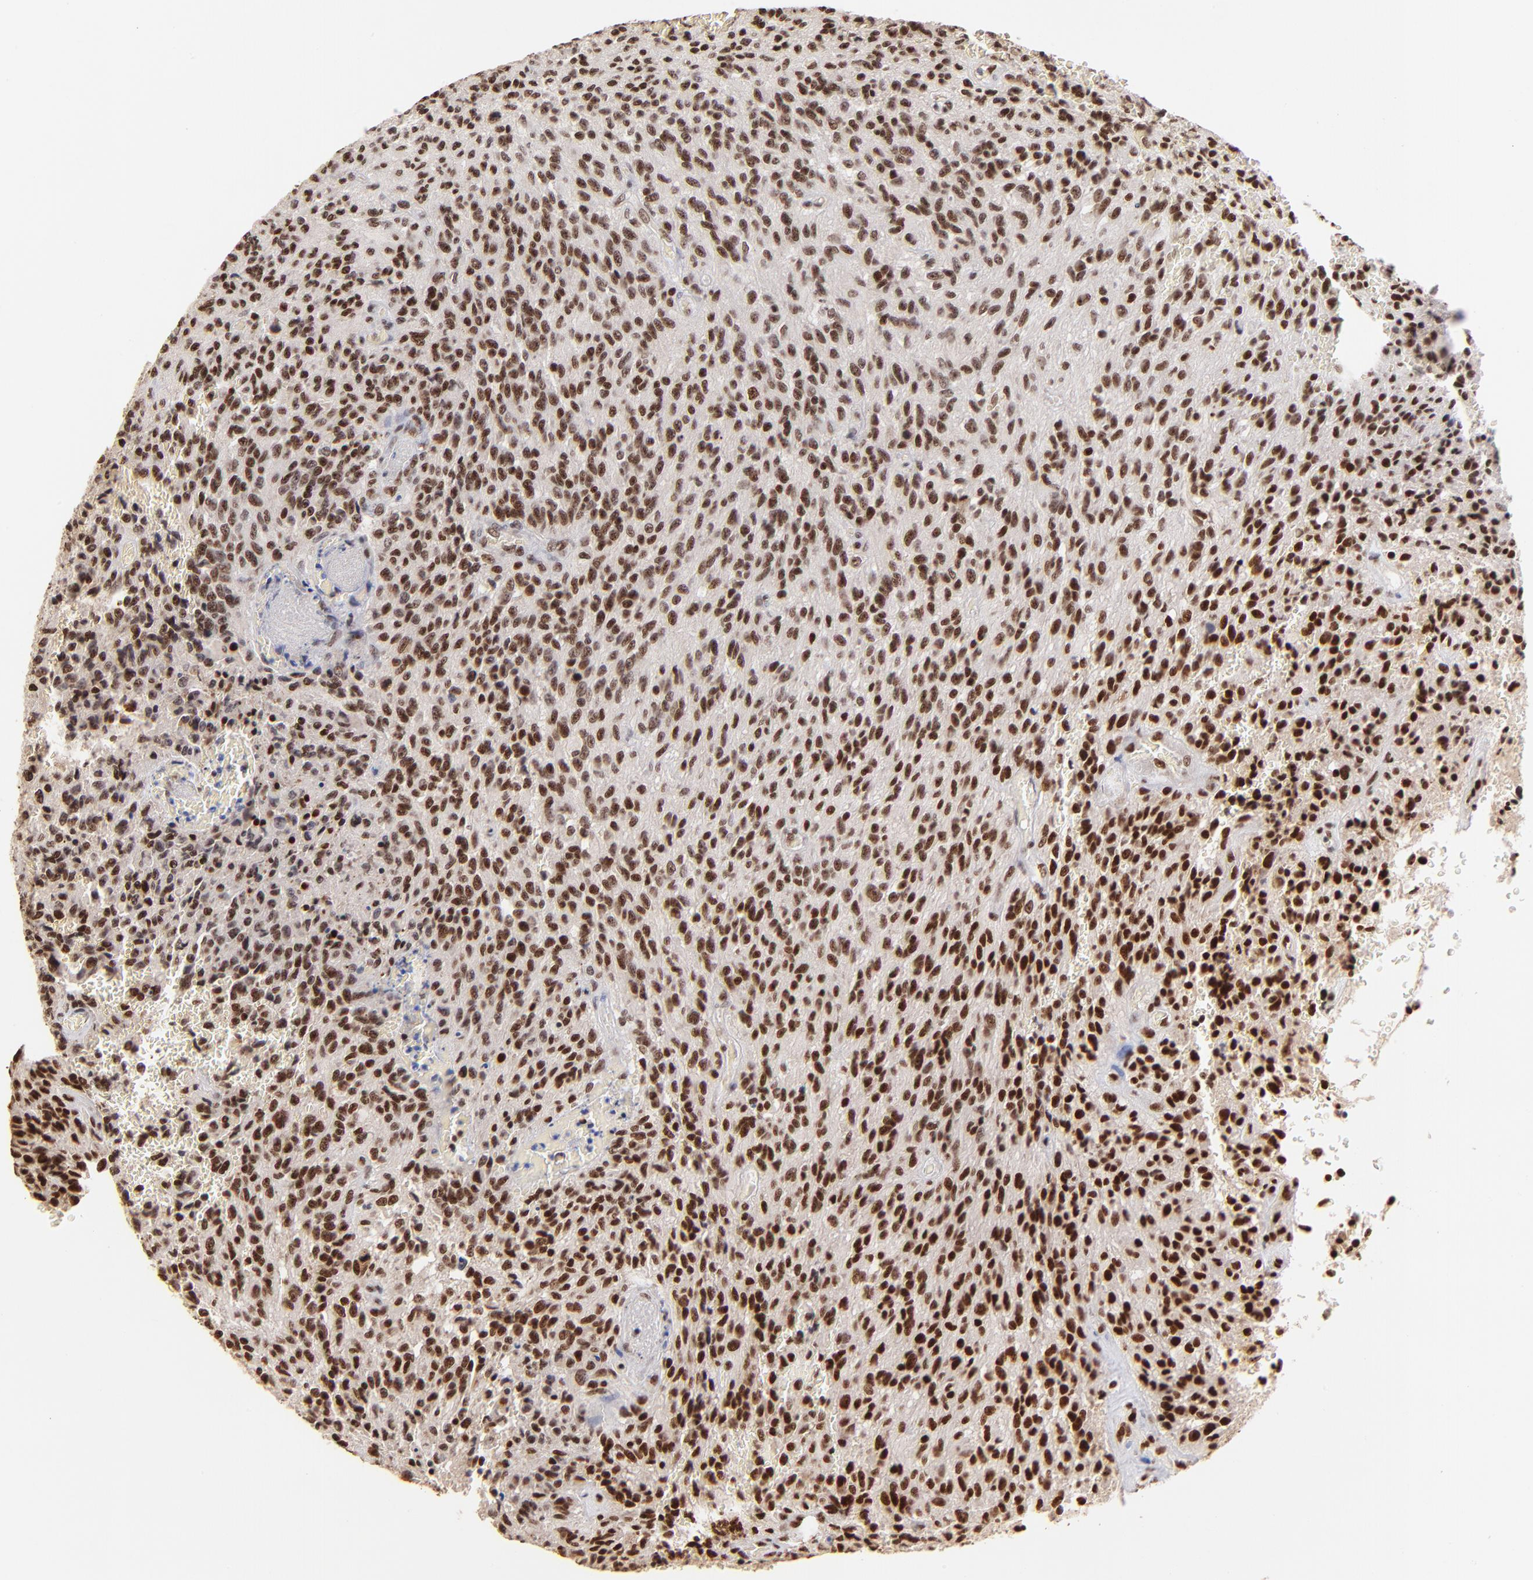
{"staining": {"intensity": "strong", "quantity": ">75%", "location": "nuclear"}, "tissue": "glioma", "cell_type": "Tumor cells", "image_type": "cancer", "snomed": [{"axis": "morphology", "description": "Normal tissue, NOS"}, {"axis": "morphology", "description": "Glioma, malignant, High grade"}, {"axis": "topography", "description": "Cerebral cortex"}], "caption": "Immunohistochemical staining of glioma demonstrates high levels of strong nuclear positivity in about >75% of tumor cells.", "gene": "ZNF146", "patient": {"sex": "male", "age": 56}}